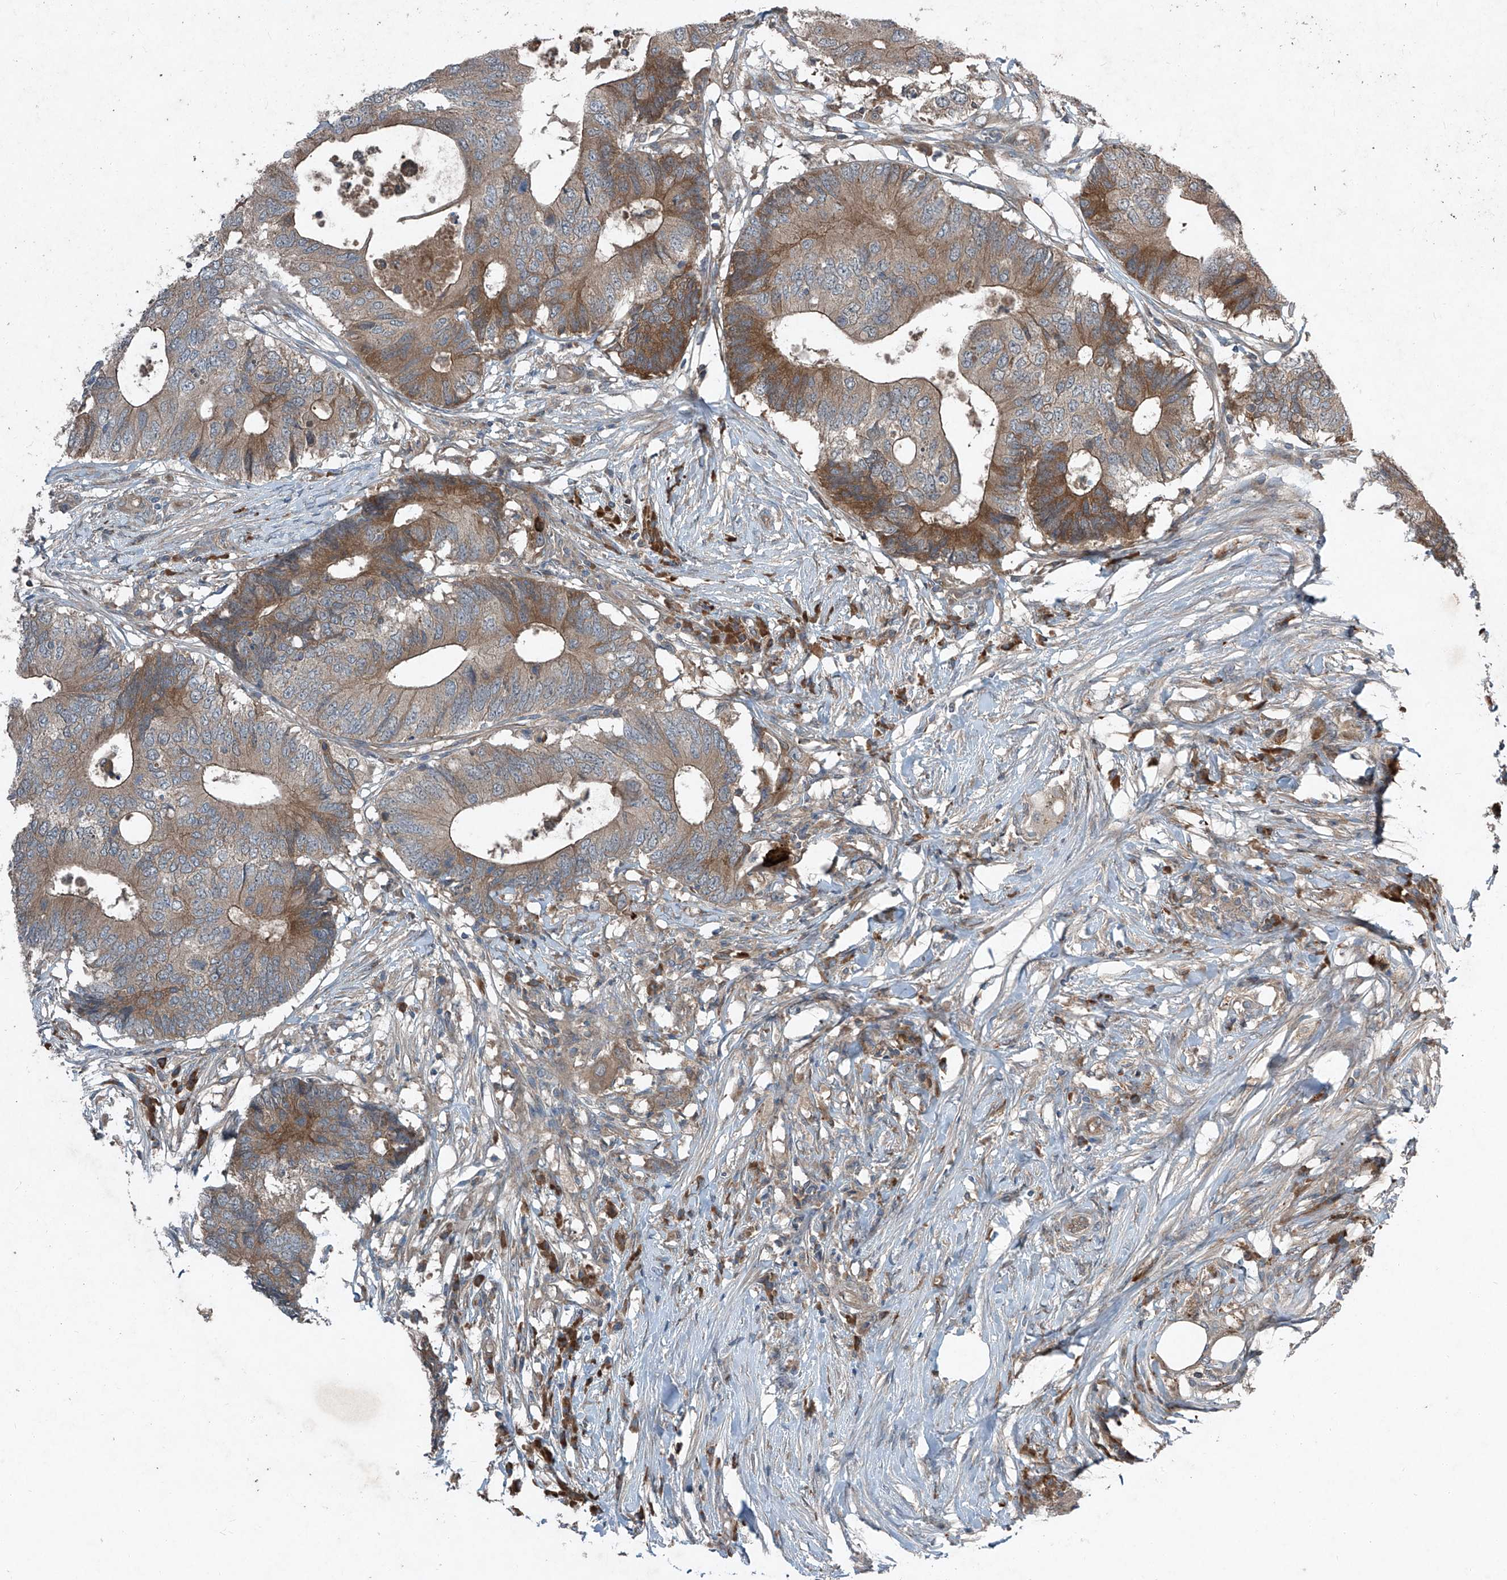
{"staining": {"intensity": "moderate", "quantity": "25%-75%", "location": "cytoplasmic/membranous"}, "tissue": "colorectal cancer", "cell_type": "Tumor cells", "image_type": "cancer", "snomed": [{"axis": "morphology", "description": "Adenocarcinoma, NOS"}, {"axis": "topography", "description": "Colon"}], "caption": "This micrograph reveals colorectal adenocarcinoma stained with immunohistochemistry to label a protein in brown. The cytoplasmic/membranous of tumor cells show moderate positivity for the protein. Nuclei are counter-stained blue.", "gene": "FOXRED2", "patient": {"sex": "male", "age": 71}}